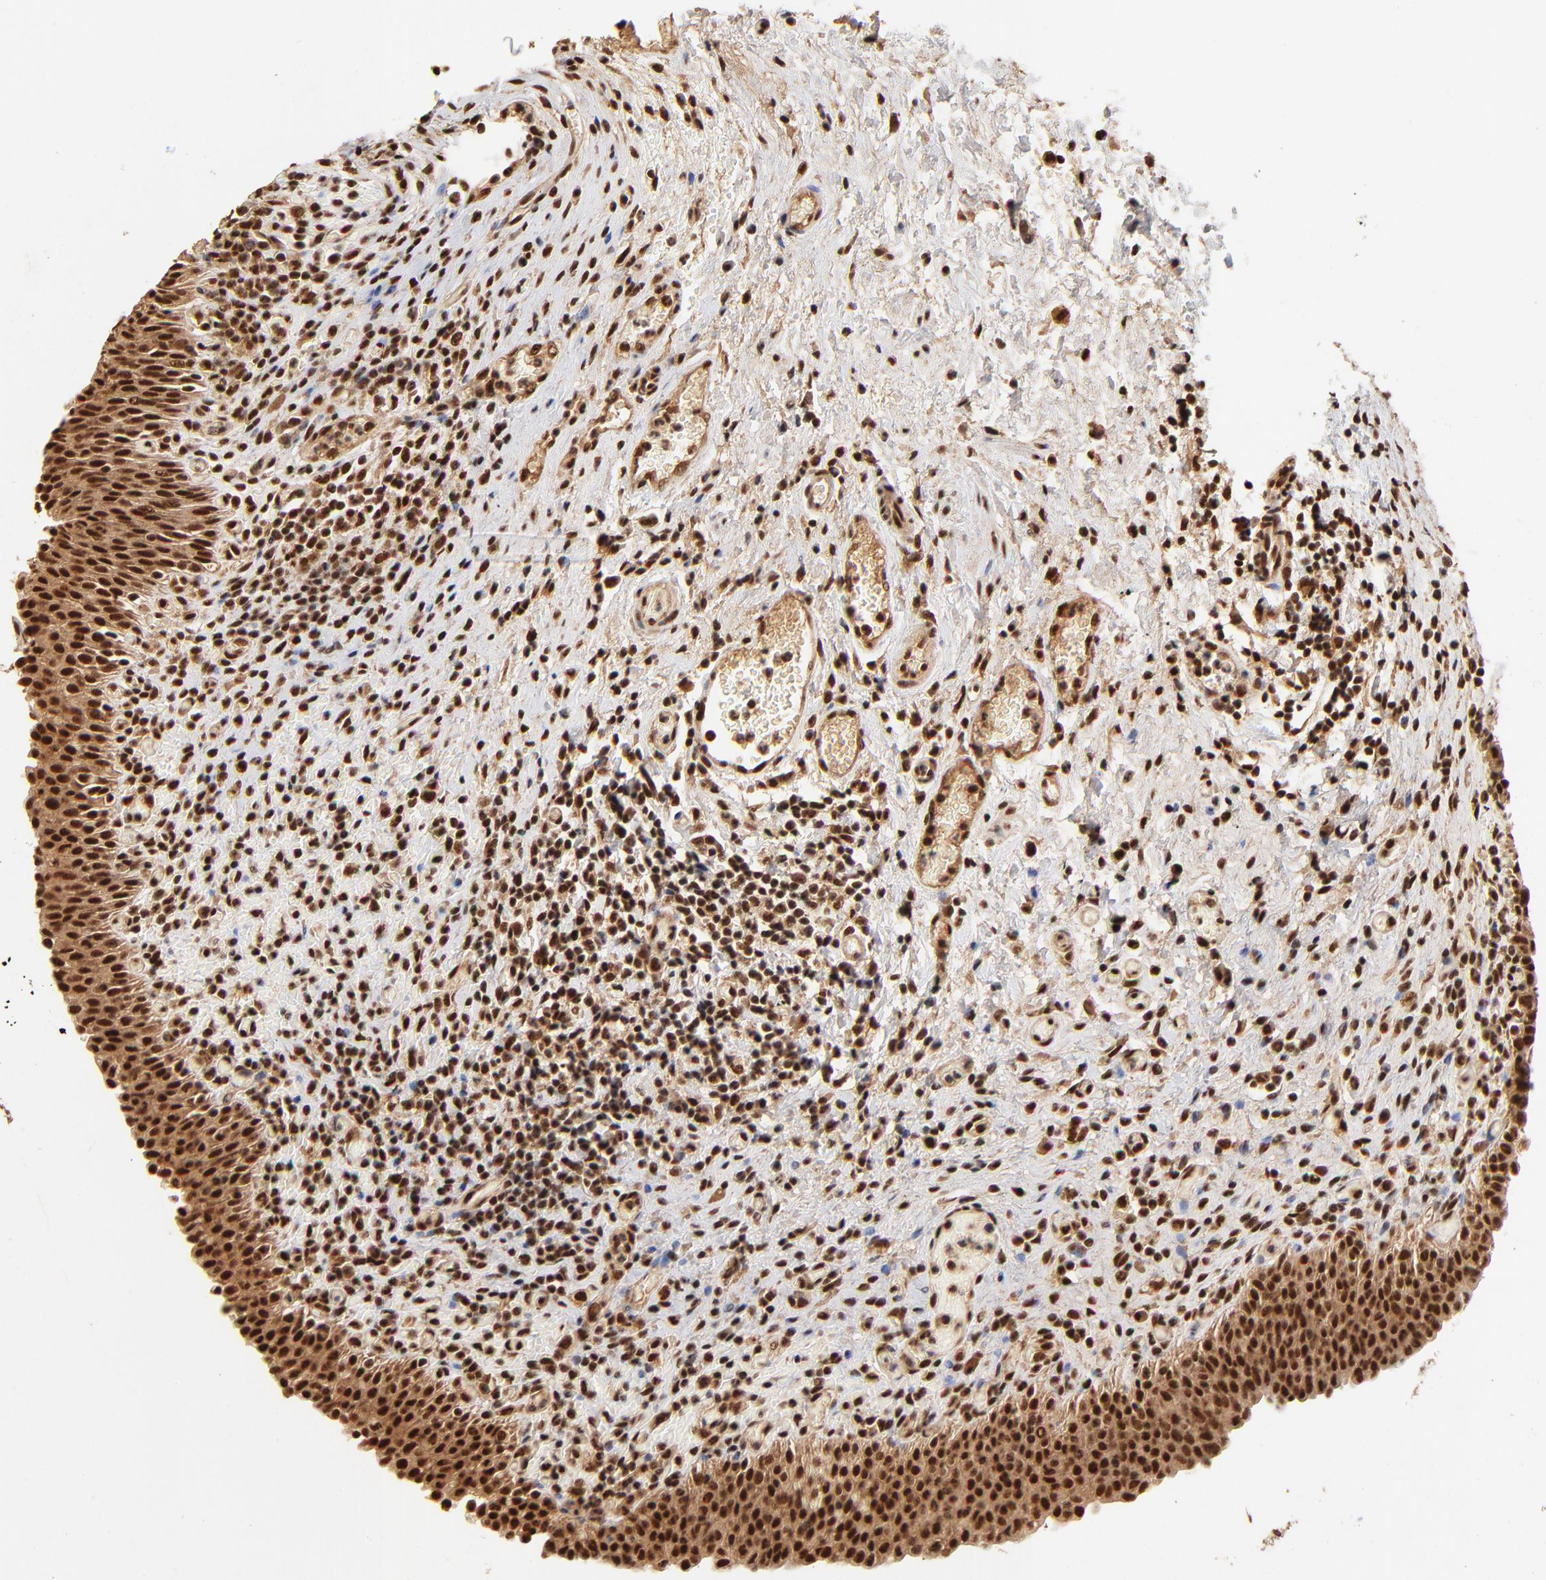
{"staining": {"intensity": "strong", "quantity": ">75%", "location": "cytoplasmic/membranous,nuclear"}, "tissue": "urinary bladder", "cell_type": "Urothelial cells", "image_type": "normal", "snomed": [{"axis": "morphology", "description": "Normal tissue, NOS"}, {"axis": "morphology", "description": "Urothelial carcinoma, High grade"}, {"axis": "topography", "description": "Urinary bladder"}], "caption": "This is a histology image of immunohistochemistry (IHC) staining of benign urinary bladder, which shows strong positivity in the cytoplasmic/membranous,nuclear of urothelial cells.", "gene": "MED12", "patient": {"sex": "male", "age": 51}}